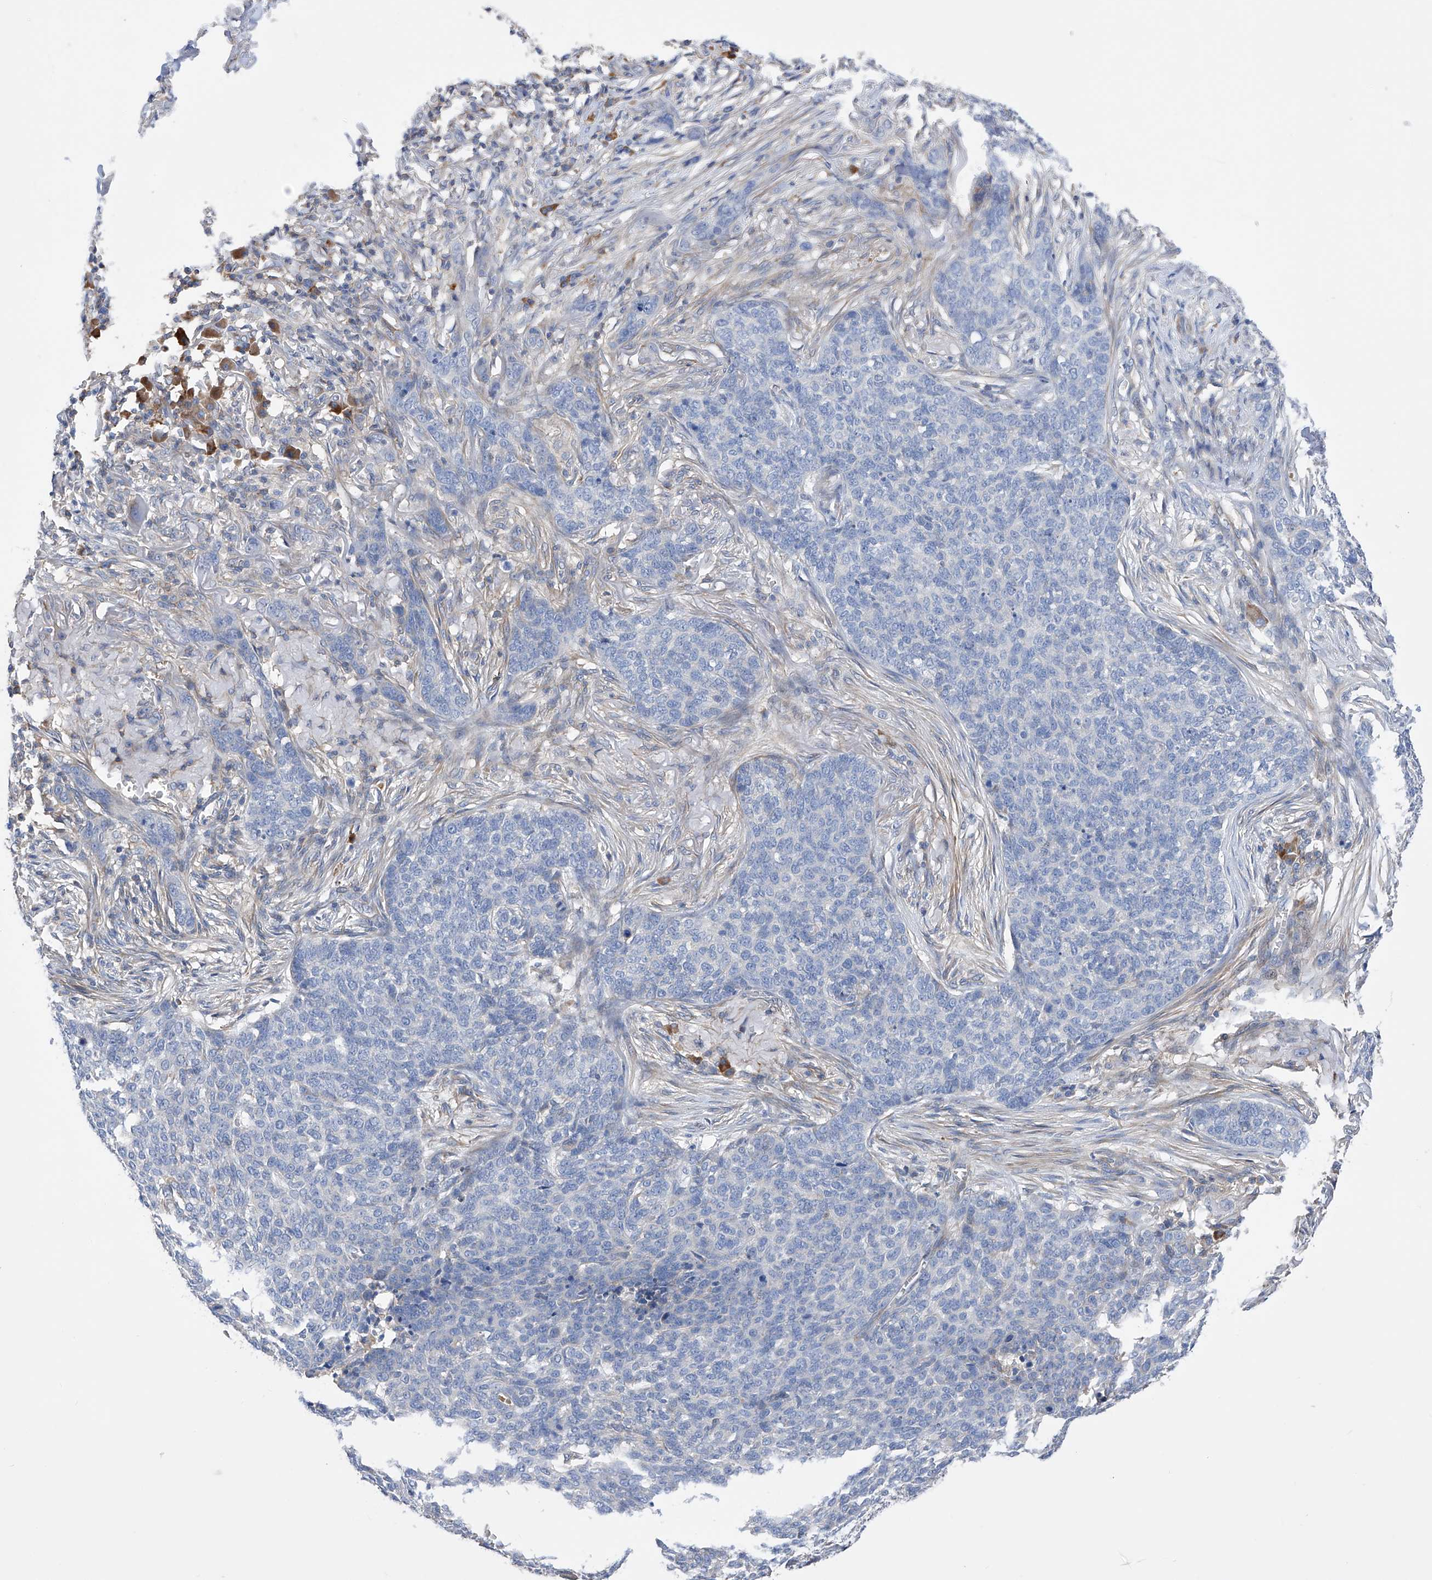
{"staining": {"intensity": "negative", "quantity": "none", "location": "none"}, "tissue": "skin cancer", "cell_type": "Tumor cells", "image_type": "cancer", "snomed": [{"axis": "morphology", "description": "Basal cell carcinoma"}, {"axis": "topography", "description": "Skin"}], "caption": "Protein analysis of basal cell carcinoma (skin) reveals no significant positivity in tumor cells. (DAB IHC, high magnification).", "gene": "NFATC4", "patient": {"sex": "male", "age": 85}}